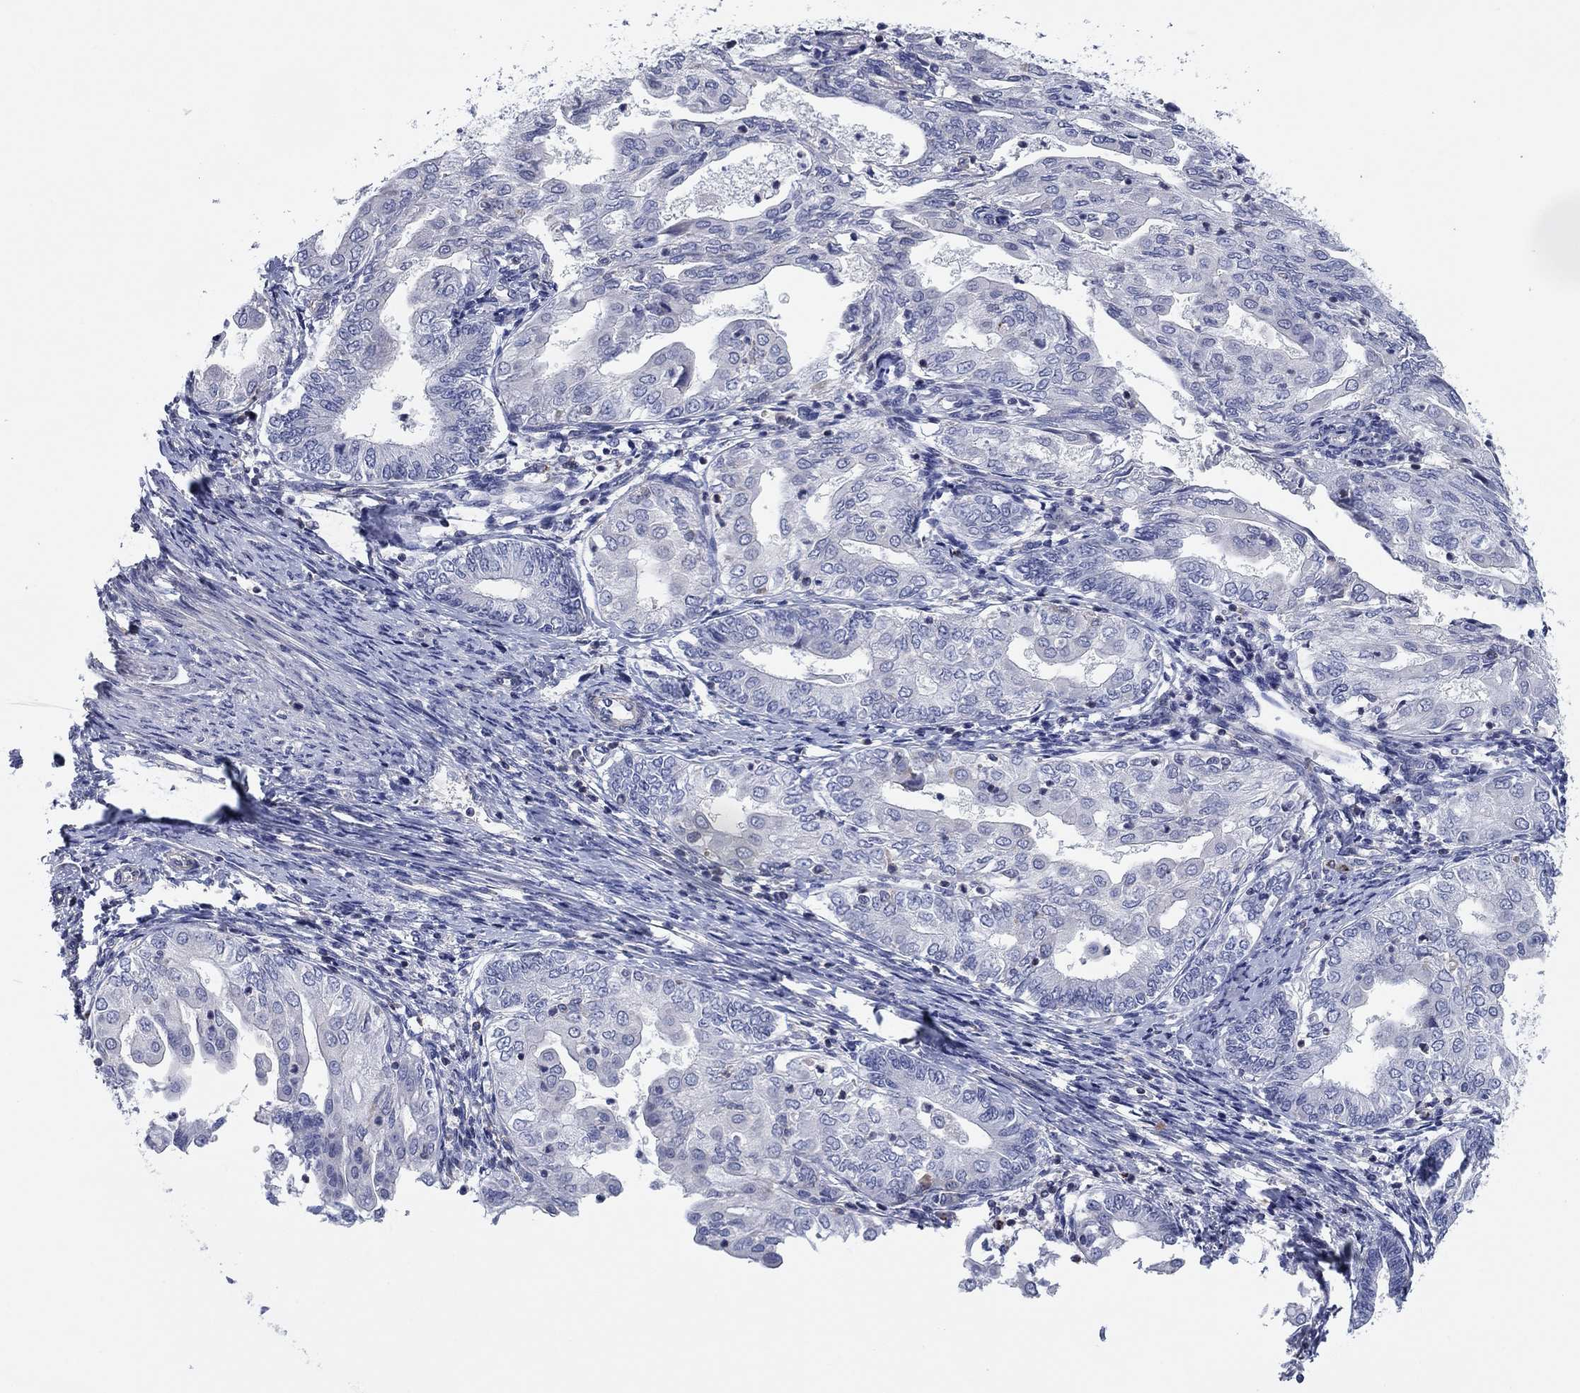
{"staining": {"intensity": "negative", "quantity": "none", "location": "none"}, "tissue": "endometrial cancer", "cell_type": "Tumor cells", "image_type": "cancer", "snomed": [{"axis": "morphology", "description": "Adenocarcinoma, NOS"}, {"axis": "topography", "description": "Endometrium"}], "caption": "Immunohistochemical staining of human endometrial cancer exhibits no significant expression in tumor cells. (DAB immunohistochemistry, high magnification).", "gene": "PSD4", "patient": {"sex": "female", "age": 68}}